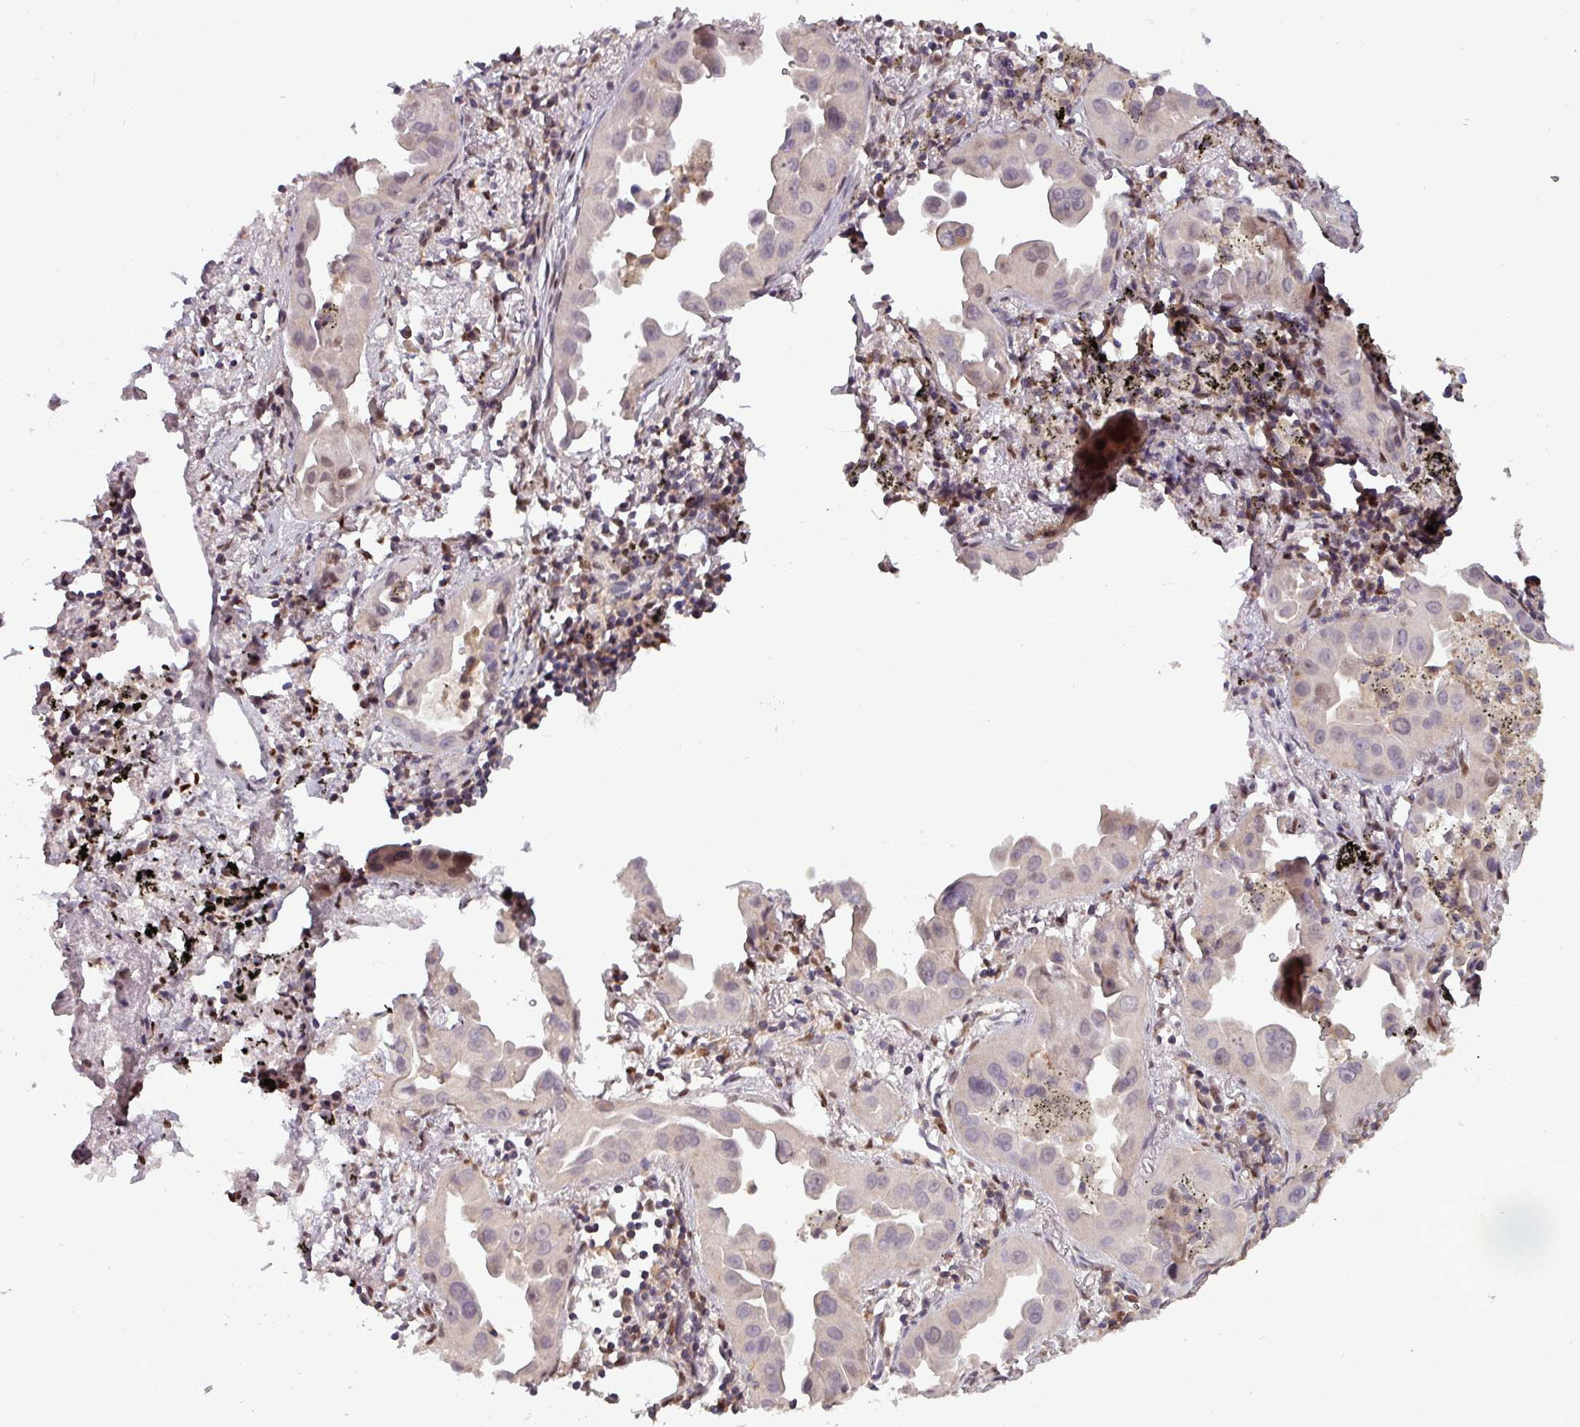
{"staining": {"intensity": "negative", "quantity": "none", "location": "none"}, "tissue": "lung cancer", "cell_type": "Tumor cells", "image_type": "cancer", "snomed": [{"axis": "morphology", "description": "Adenocarcinoma, NOS"}, {"axis": "topography", "description": "Lung"}], "caption": "A photomicrograph of human adenocarcinoma (lung) is negative for staining in tumor cells. Brightfield microscopy of IHC stained with DAB (3,3'-diaminobenzidine) (brown) and hematoxylin (blue), captured at high magnification.", "gene": "PRRX1", "patient": {"sex": "male", "age": 68}}